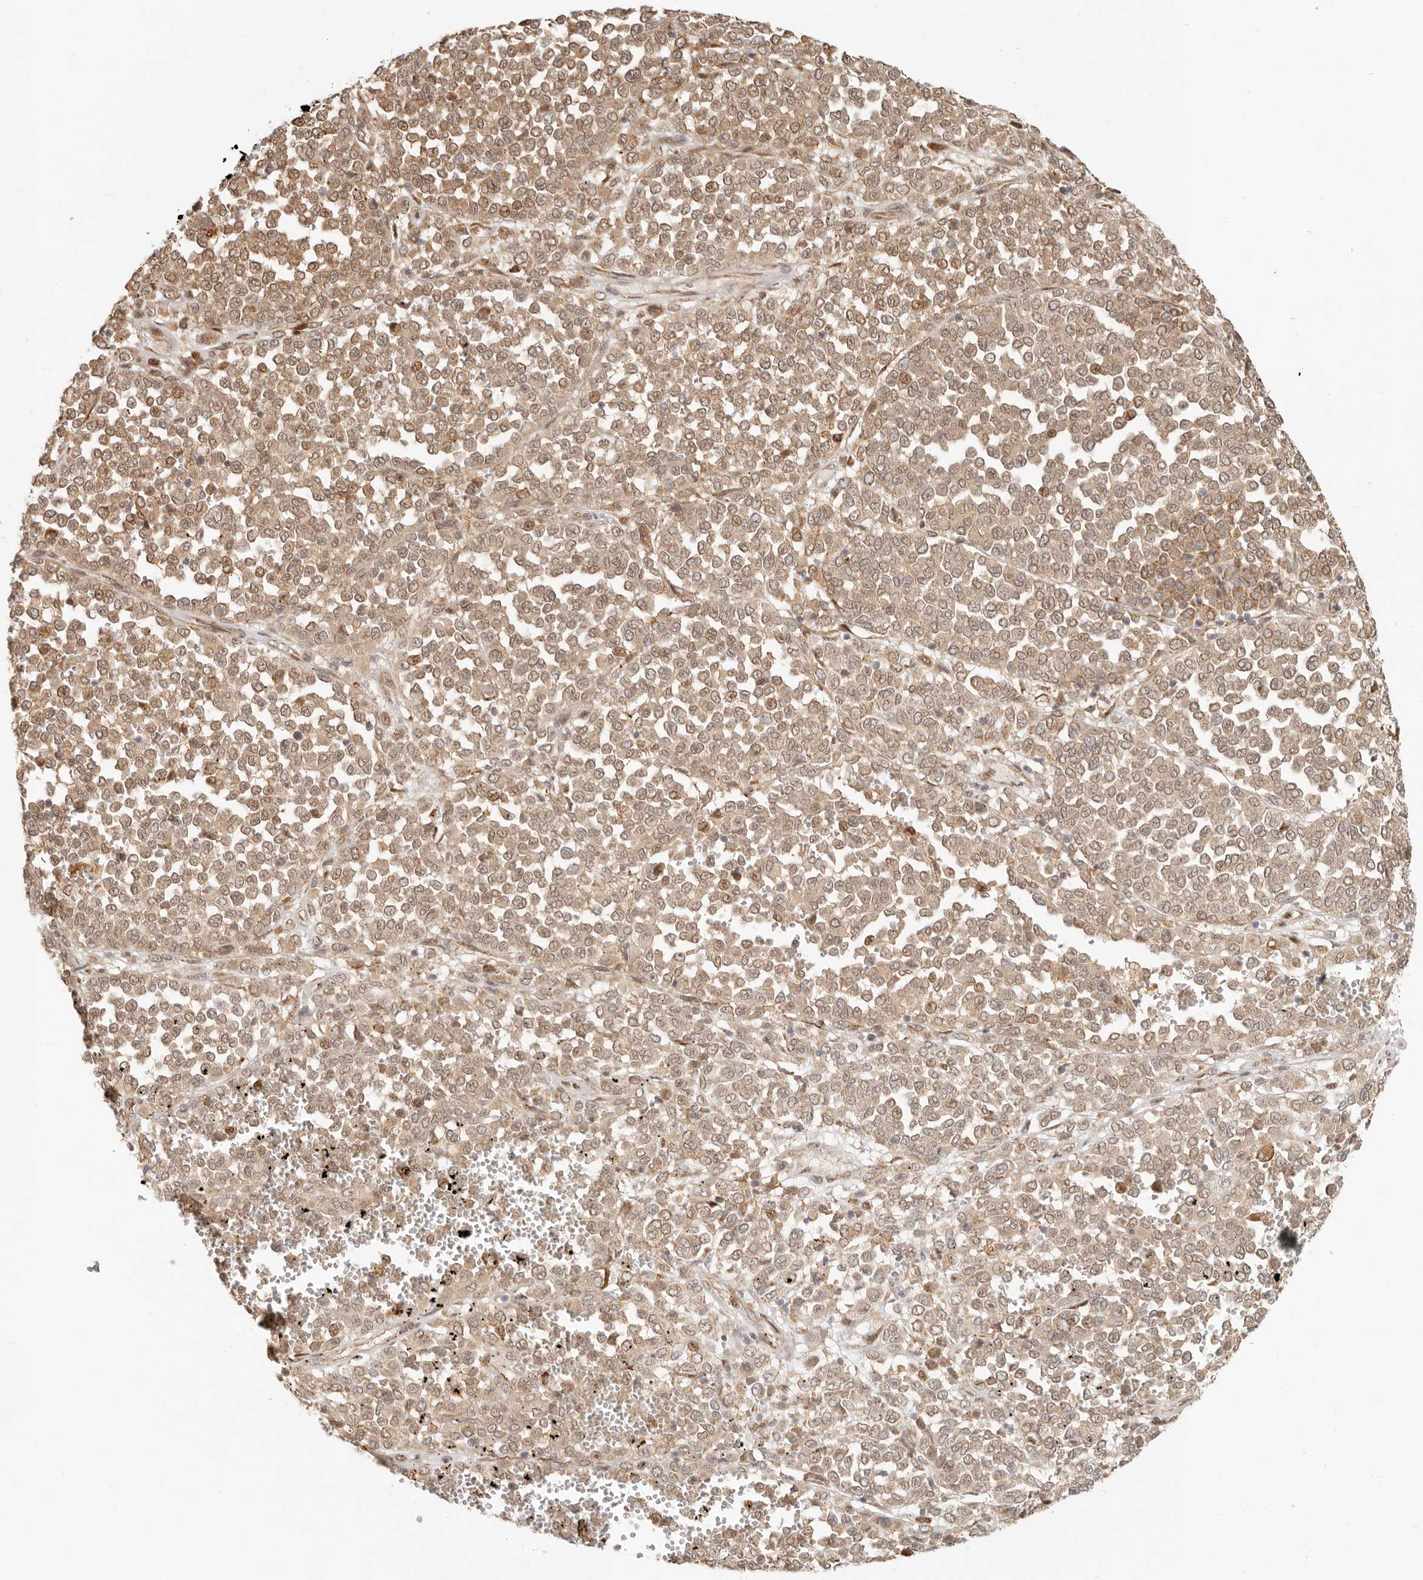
{"staining": {"intensity": "moderate", "quantity": ">75%", "location": "cytoplasmic/membranous,nuclear"}, "tissue": "melanoma", "cell_type": "Tumor cells", "image_type": "cancer", "snomed": [{"axis": "morphology", "description": "Malignant melanoma, Metastatic site"}, {"axis": "topography", "description": "Pancreas"}], "caption": "The image reveals a brown stain indicating the presence of a protein in the cytoplasmic/membranous and nuclear of tumor cells in melanoma.", "gene": "TUFT1", "patient": {"sex": "female", "age": 30}}